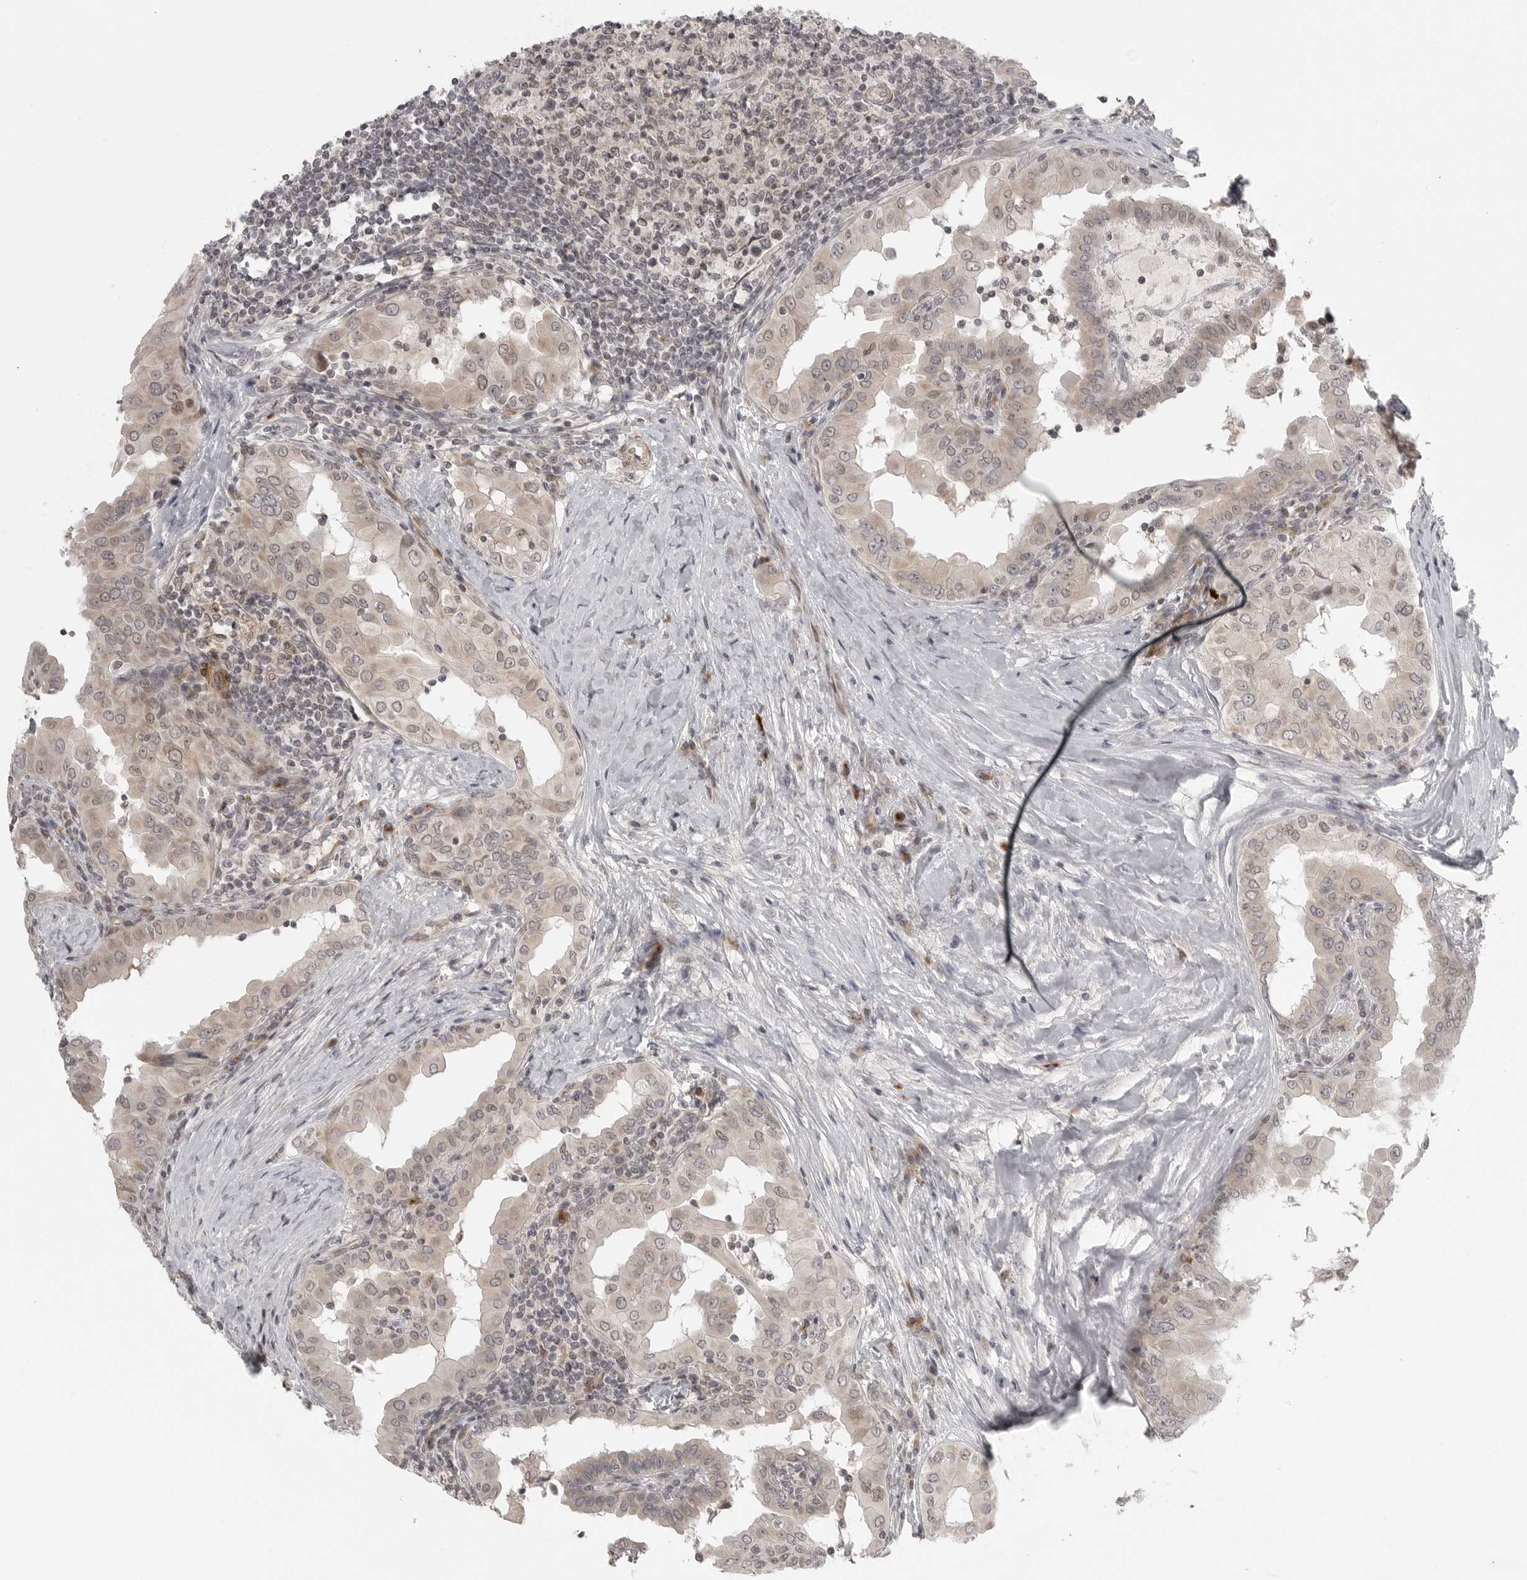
{"staining": {"intensity": "weak", "quantity": ">75%", "location": "cytoplasmic/membranous,nuclear"}, "tissue": "thyroid cancer", "cell_type": "Tumor cells", "image_type": "cancer", "snomed": [{"axis": "morphology", "description": "Papillary adenocarcinoma, NOS"}, {"axis": "topography", "description": "Thyroid gland"}], "caption": "Tumor cells exhibit weak cytoplasmic/membranous and nuclear positivity in about >75% of cells in thyroid papillary adenocarcinoma.", "gene": "TUT4", "patient": {"sex": "male", "age": 33}}